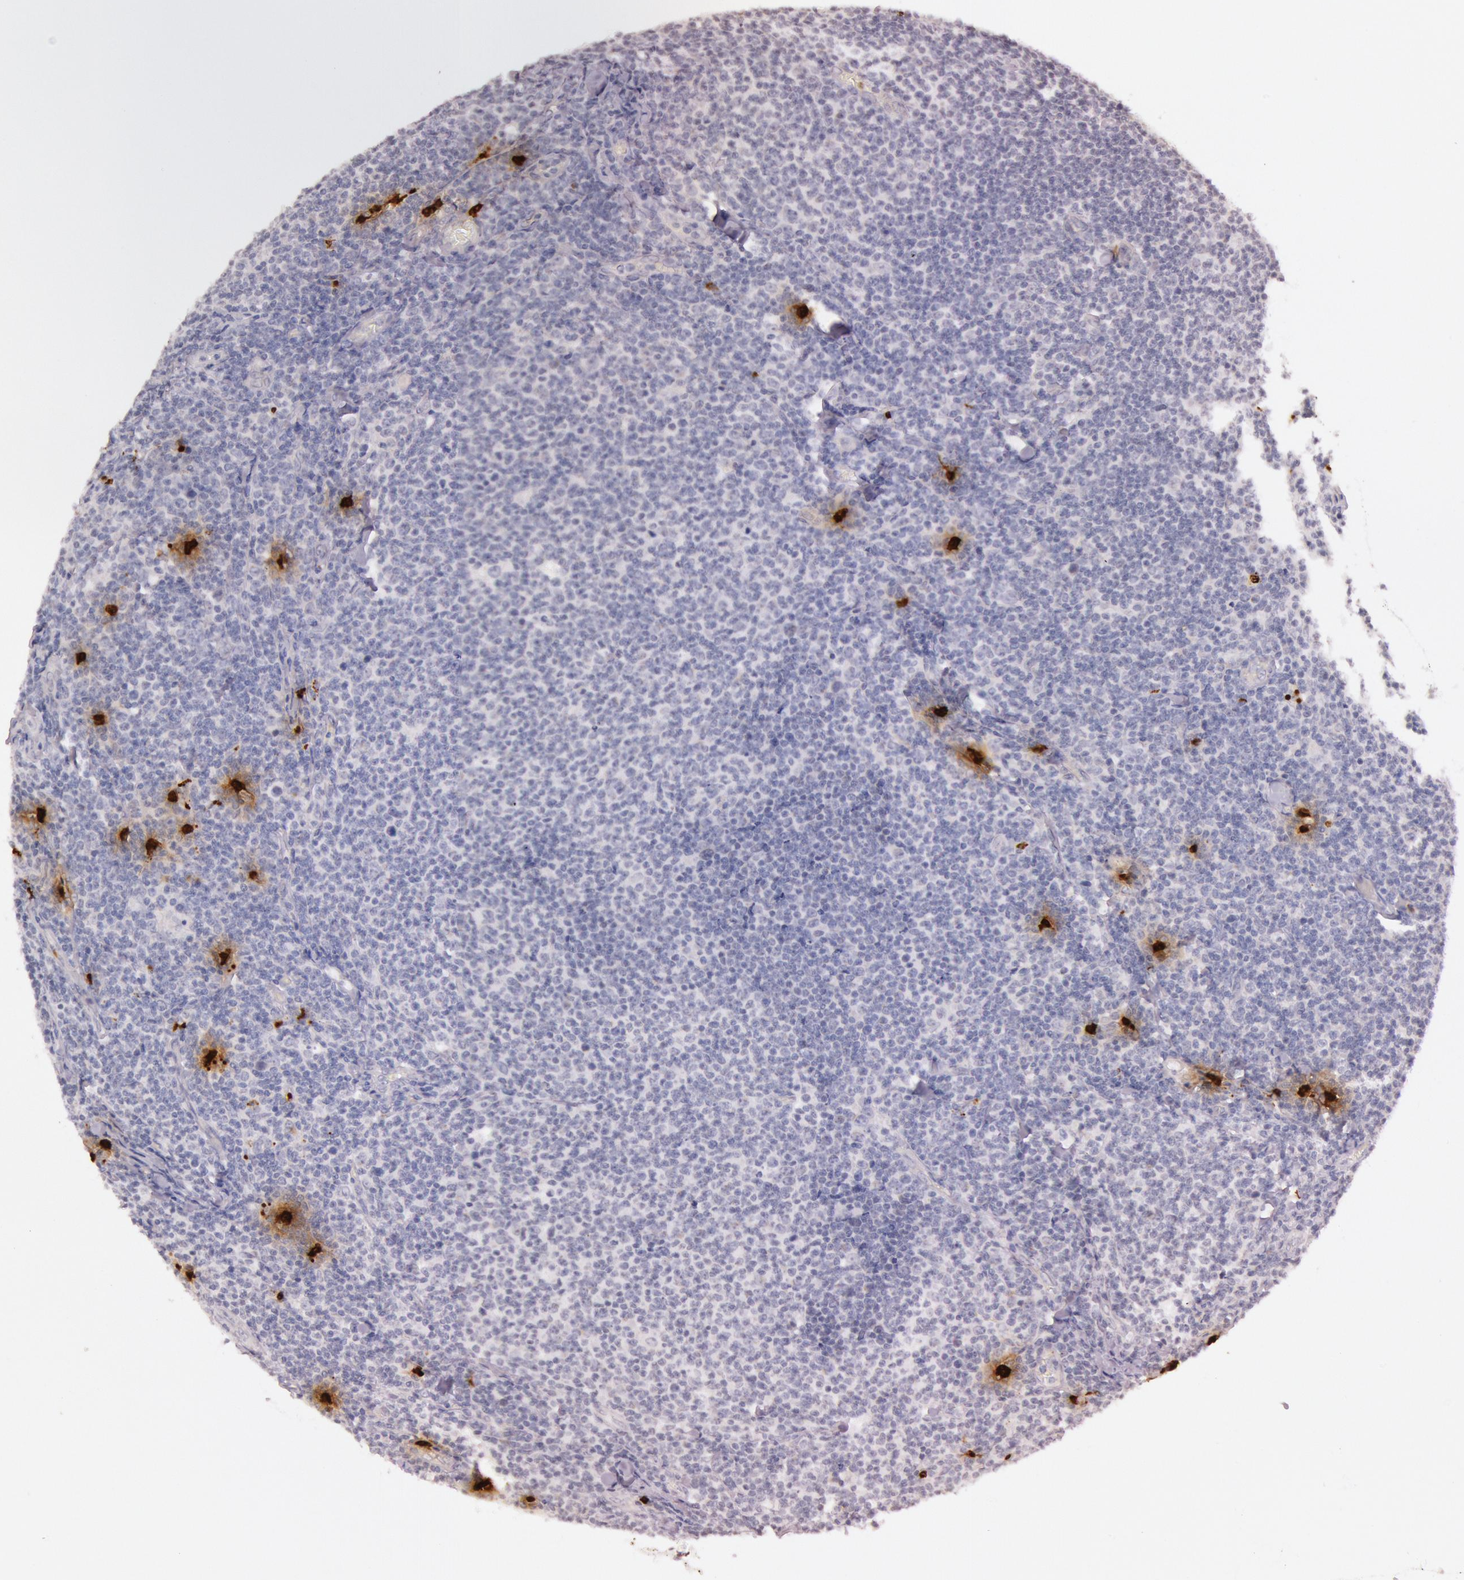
{"staining": {"intensity": "negative", "quantity": "none", "location": "none"}, "tissue": "lymphoma", "cell_type": "Tumor cells", "image_type": "cancer", "snomed": [{"axis": "morphology", "description": "Malignant lymphoma, non-Hodgkin's type, Low grade"}, {"axis": "topography", "description": "Lymph node"}], "caption": "Tumor cells are negative for protein expression in human low-grade malignant lymphoma, non-Hodgkin's type.", "gene": "KDM6A", "patient": {"sex": "male", "age": 74}}